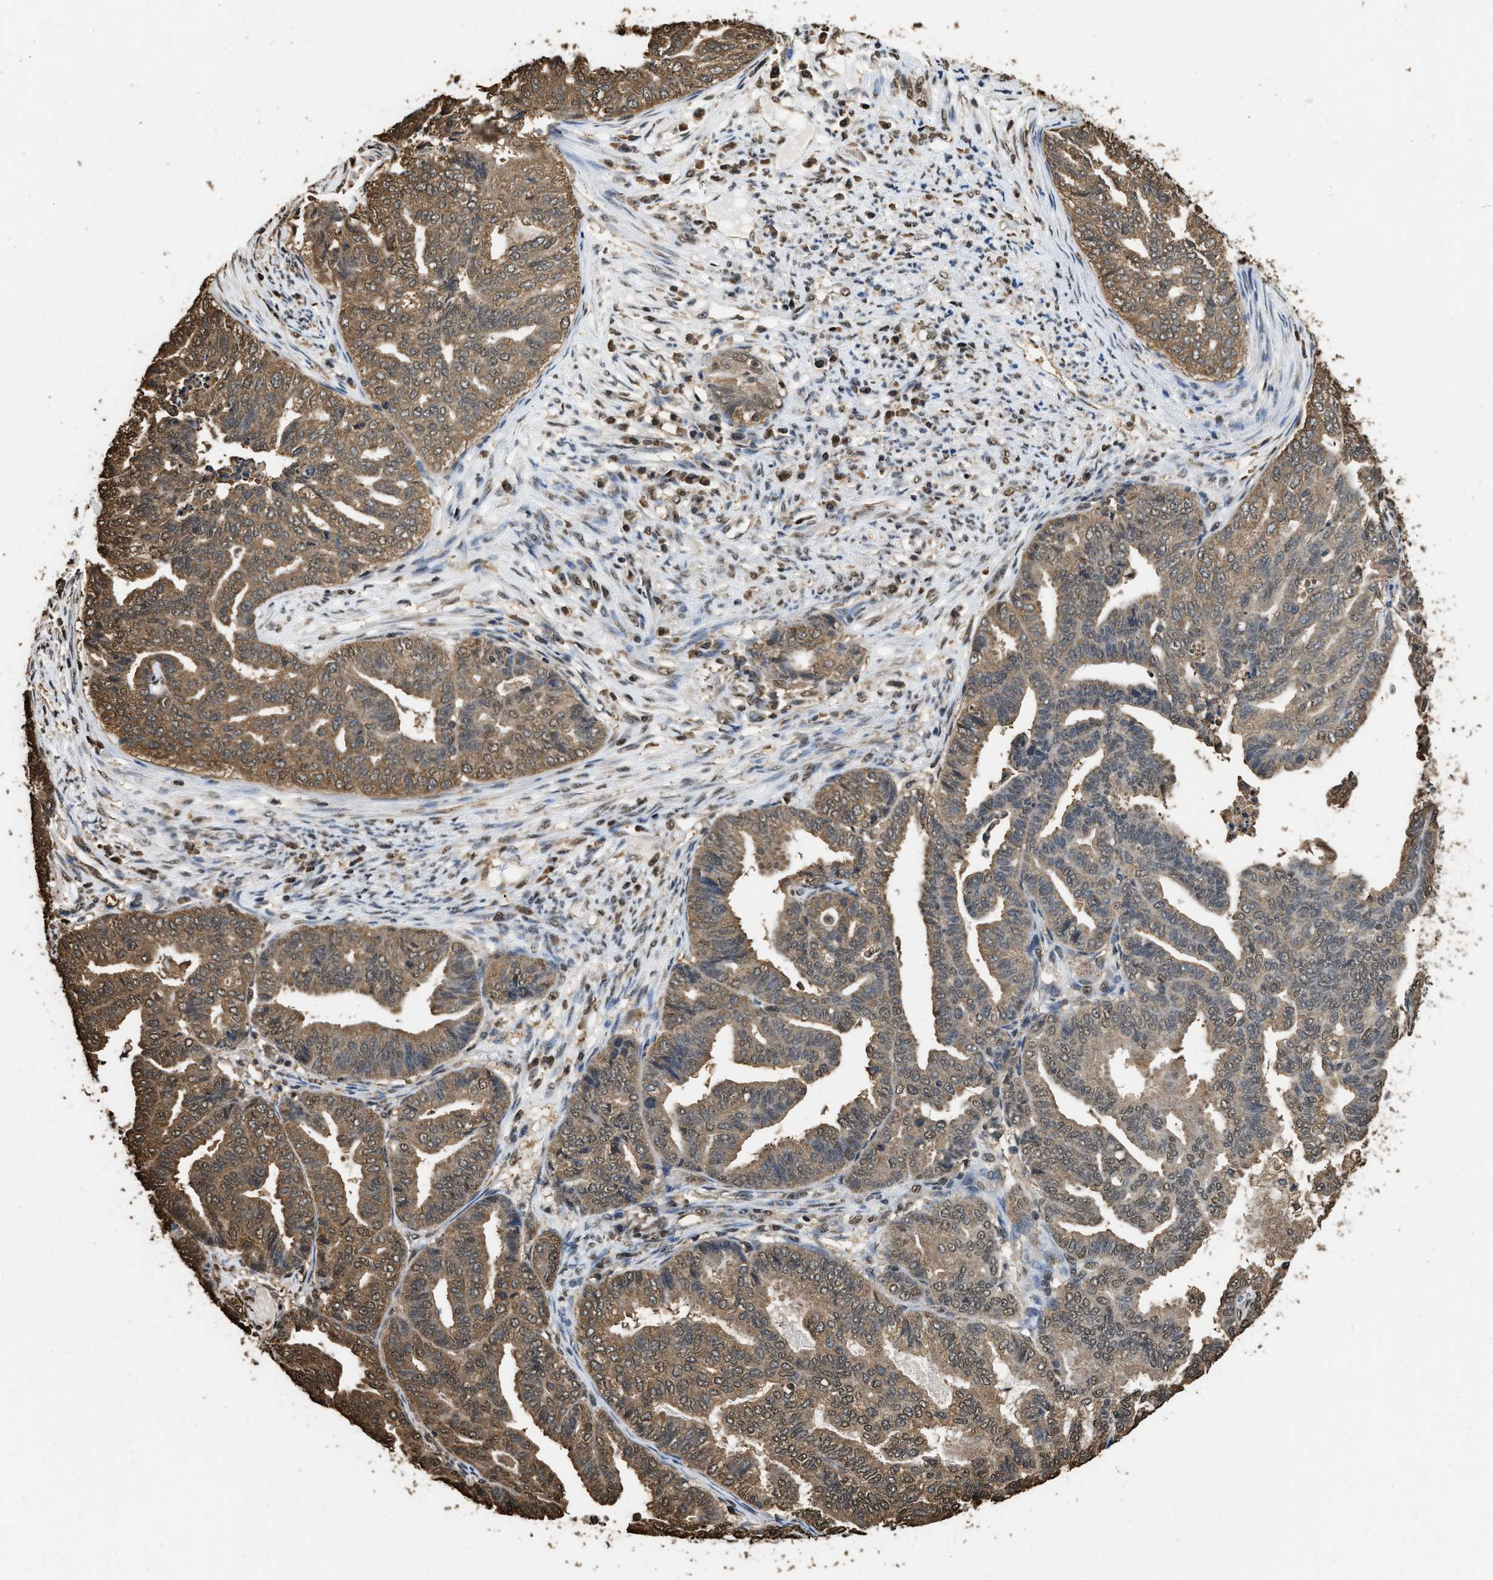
{"staining": {"intensity": "moderate", "quantity": ">75%", "location": "cytoplasmic/membranous"}, "tissue": "endometrial cancer", "cell_type": "Tumor cells", "image_type": "cancer", "snomed": [{"axis": "morphology", "description": "Adenocarcinoma, NOS"}, {"axis": "topography", "description": "Endometrium"}], "caption": "Endometrial cancer stained with IHC reveals moderate cytoplasmic/membranous staining in about >75% of tumor cells. (IHC, brightfield microscopy, high magnification).", "gene": "GAPDH", "patient": {"sex": "female", "age": 79}}